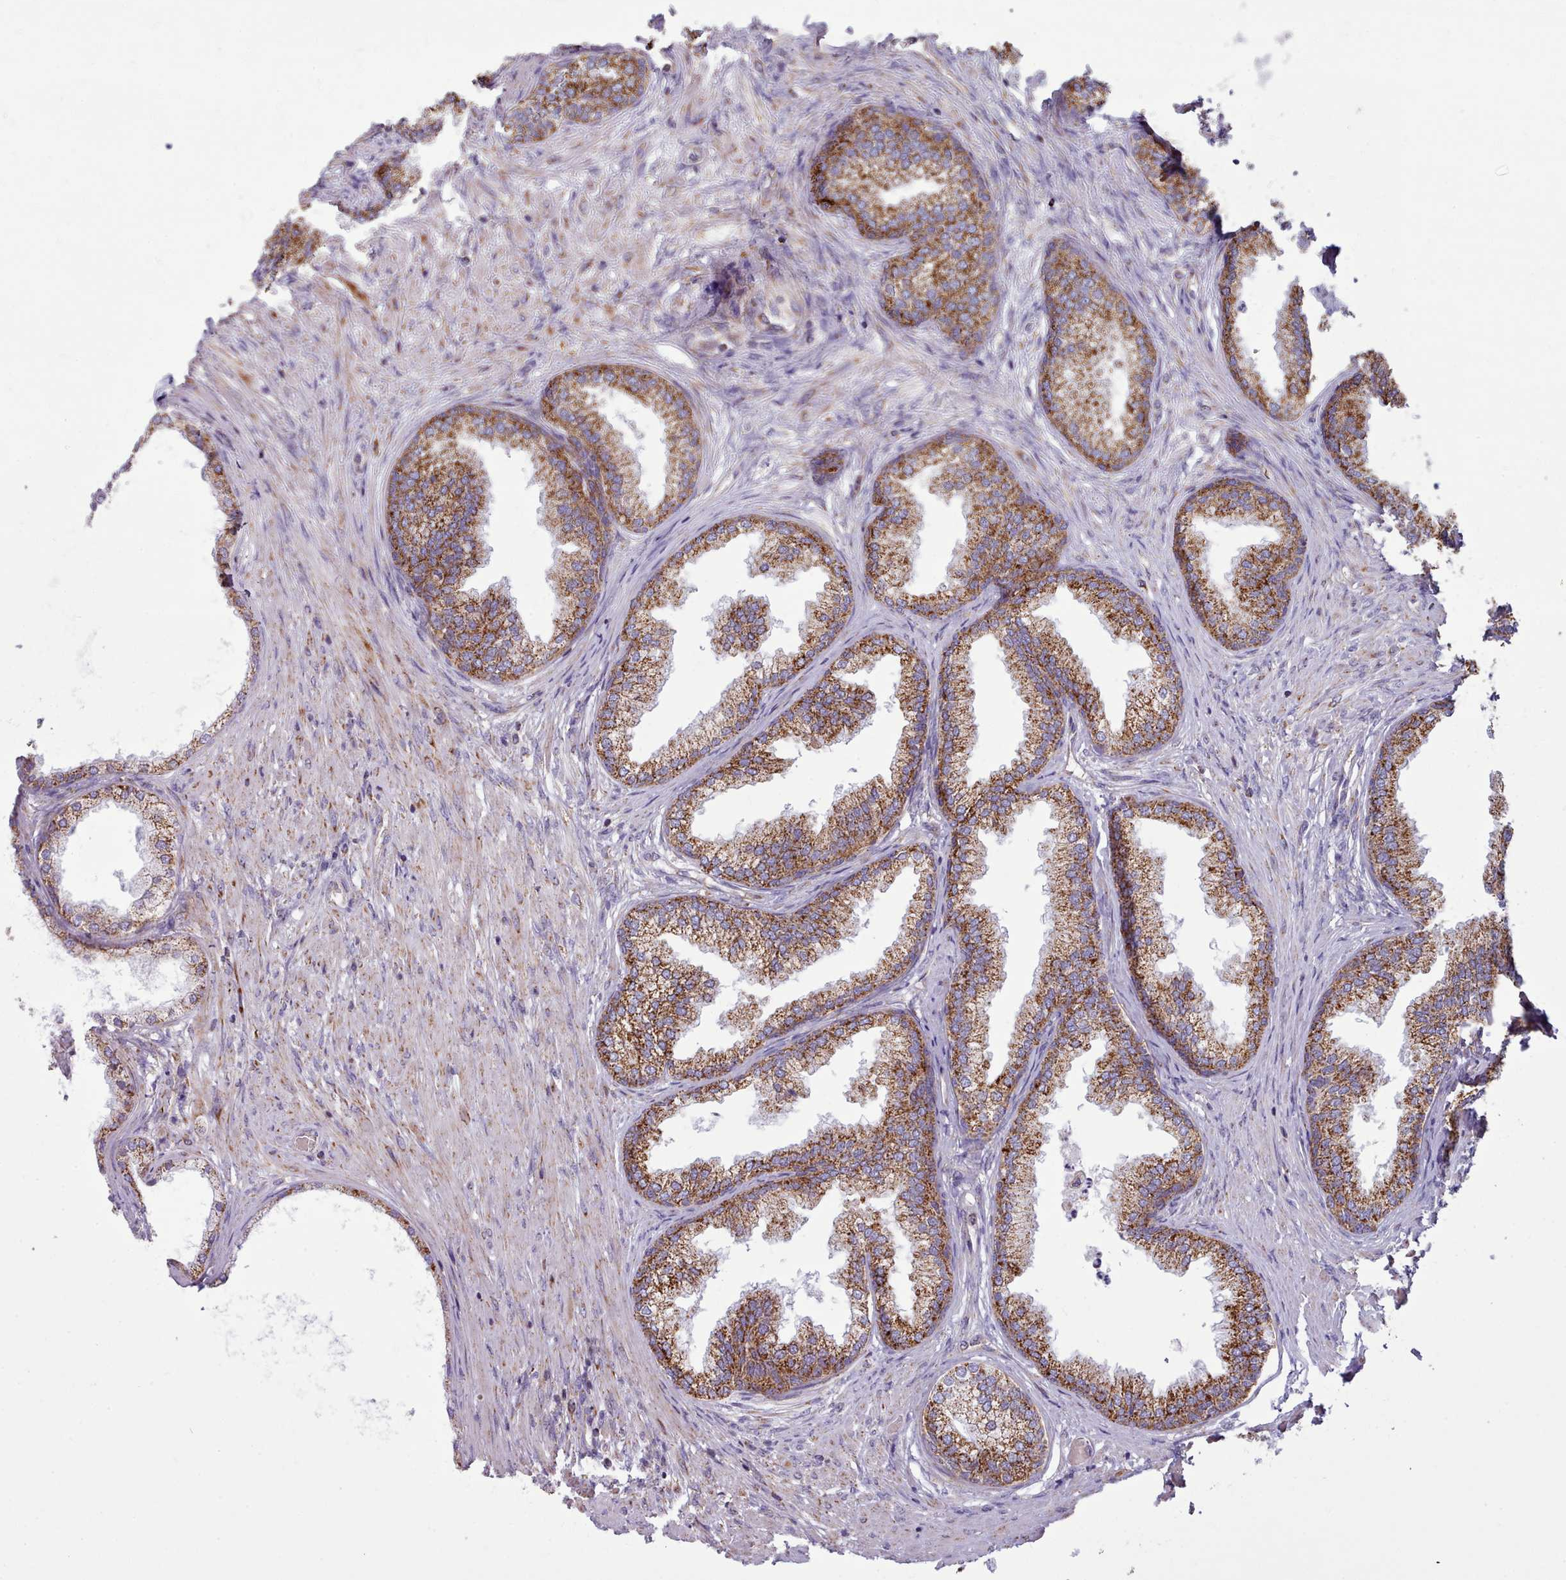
{"staining": {"intensity": "strong", "quantity": ">75%", "location": "cytoplasmic/membranous"}, "tissue": "prostate", "cell_type": "Glandular cells", "image_type": "normal", "snomed": [{"axis": "morphology", "description": "Normal tissue, NOS"}, {"axis": "topography", "description": "Prostate"}], "caption": "Immunohistochemistry micrograph of normal prostate: prostate stained using immunohistochemistry demonstrates high levels of strong protein expression localized specifically in the cytoplasmic/membranous of glandular cells, appearing as a cytoplasmic/membranous brown color.", "gene": "SRP54", "patient": {"sex": "male", "age": 76}}